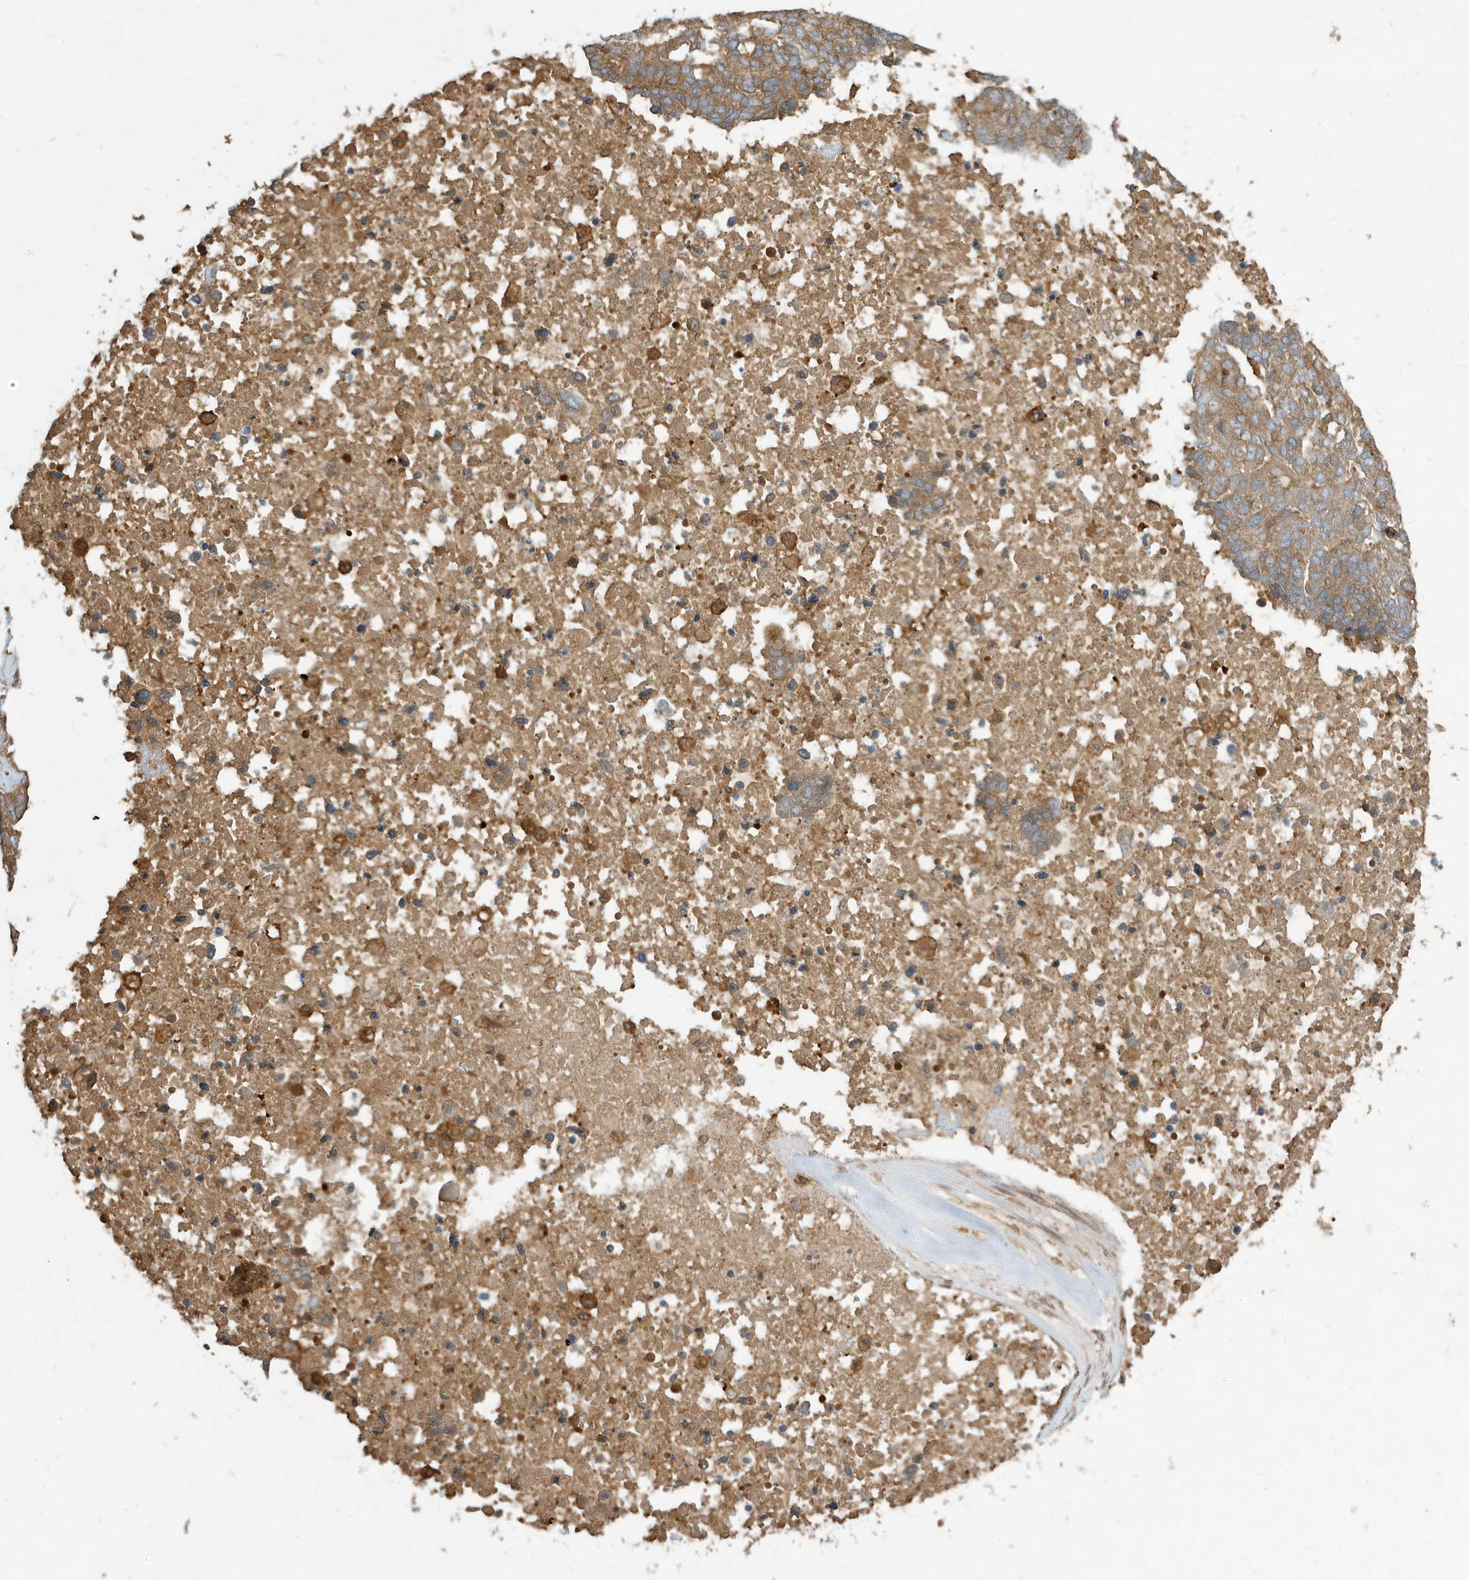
{"staining": {"intensity": "moderate", "quantity": ">75%", "location": "cytoplasmic/membranous"}, "tissue": "ovarian cancer", "cell_type": "Tumor cells", "image_type": "cancer", "snomed": [{"axis": "morphology", "description": "Cystadenocarcinoma, serous, NOS"}, {"axis": "topography", "description": "Ovary"}], "caption": "Moderate cytoplasmic/membranous expression is appreciated in about >75% of tumor cells in ovarian serous cystadenocarcinoma. (Brightfield microscopy of DAB IHC at high magnification).", "gene": "ABTB1", "patient": {"sex": "female", "age": 44}}